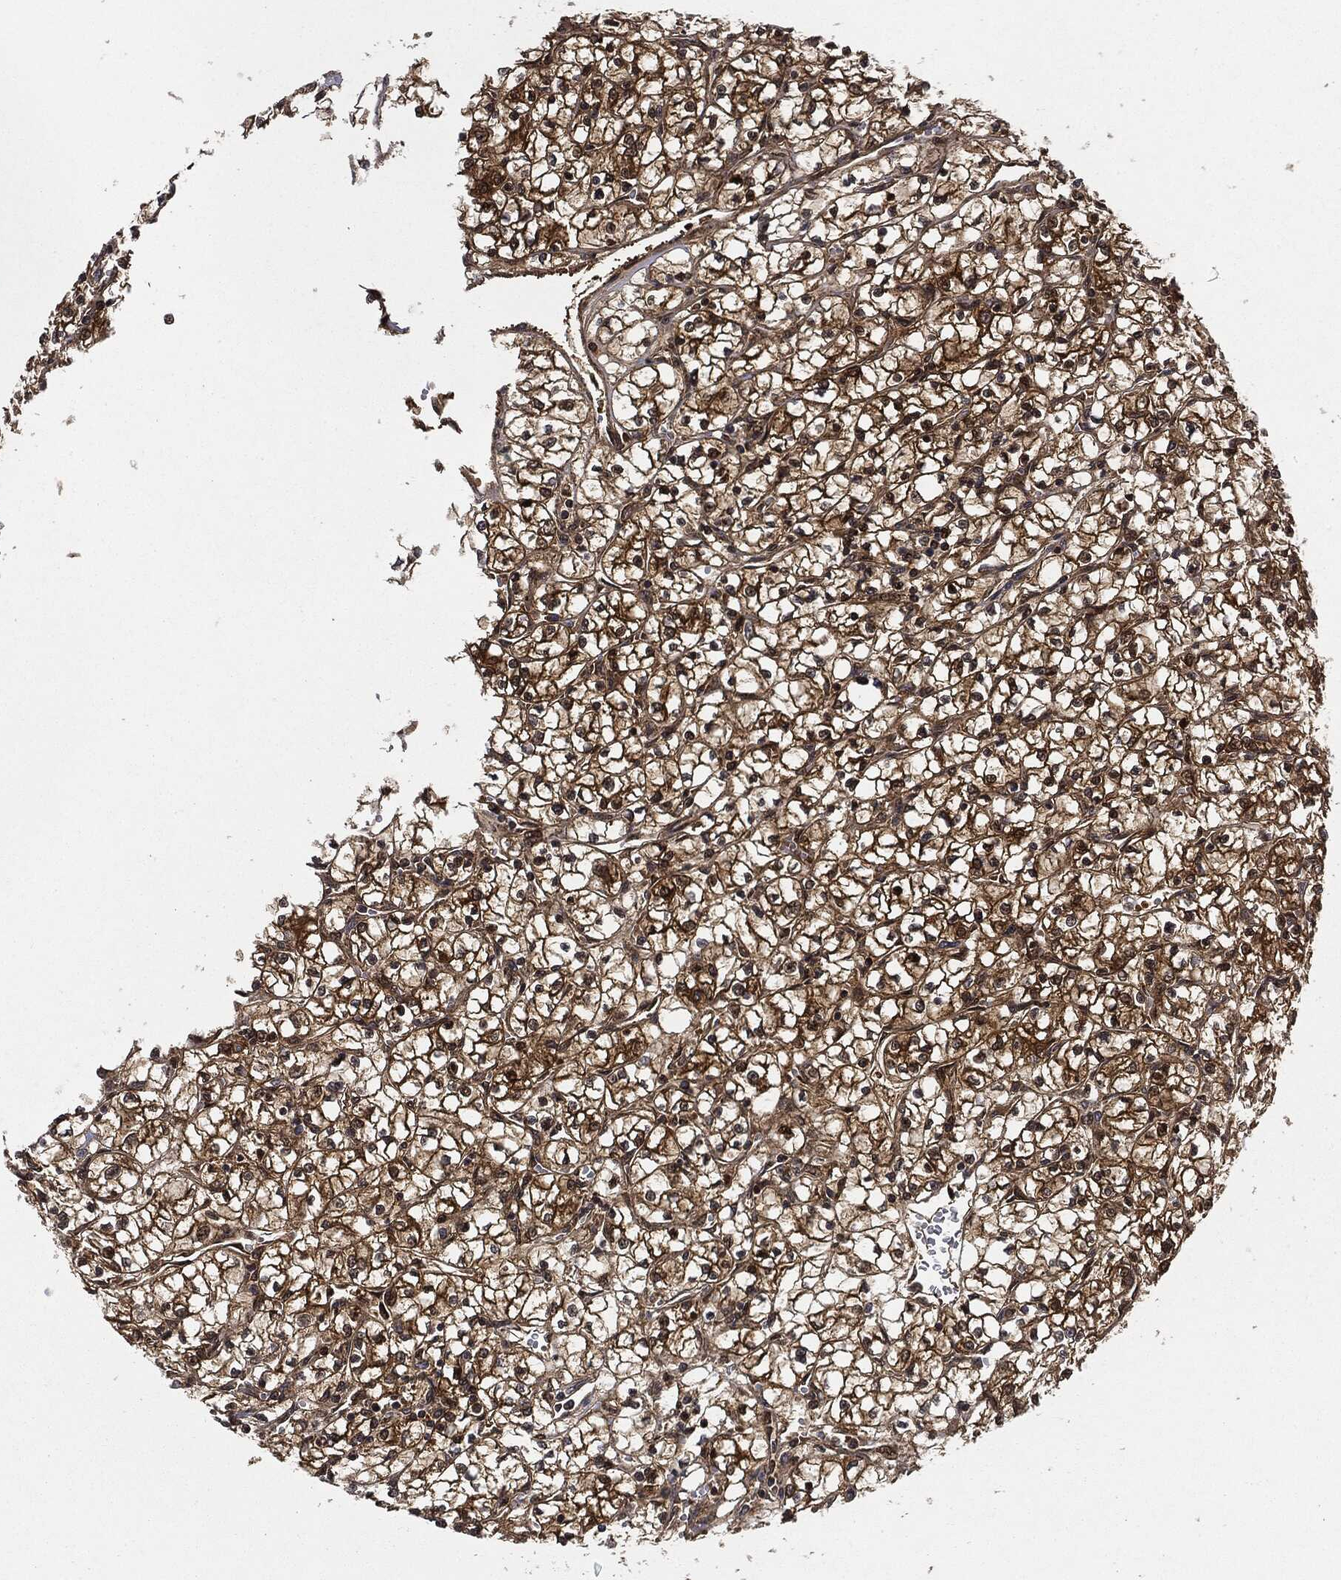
{"staining": {"intensity": "strong", "quantity": ">75%", "location": "cytoplasmic/membranous"}, "tissue": "renal cancer", "cell_type": "Tumor cells", "image_type": "cancer", "snomed": [{"axis": "morphology", "description": "Adenocarcinoma, NOS"}, {"axis": "topography", "description": "Kidney"}], "caption": "IHC photomicrograph of human adenocarcinoma (renal) stained for a protein (brown), which displays high levels of strong cytoplasmic/membranous staining in about >75% of tumor cells.", "gene": "RNASEL", "patient": {"sex": "female", "age": 64}}